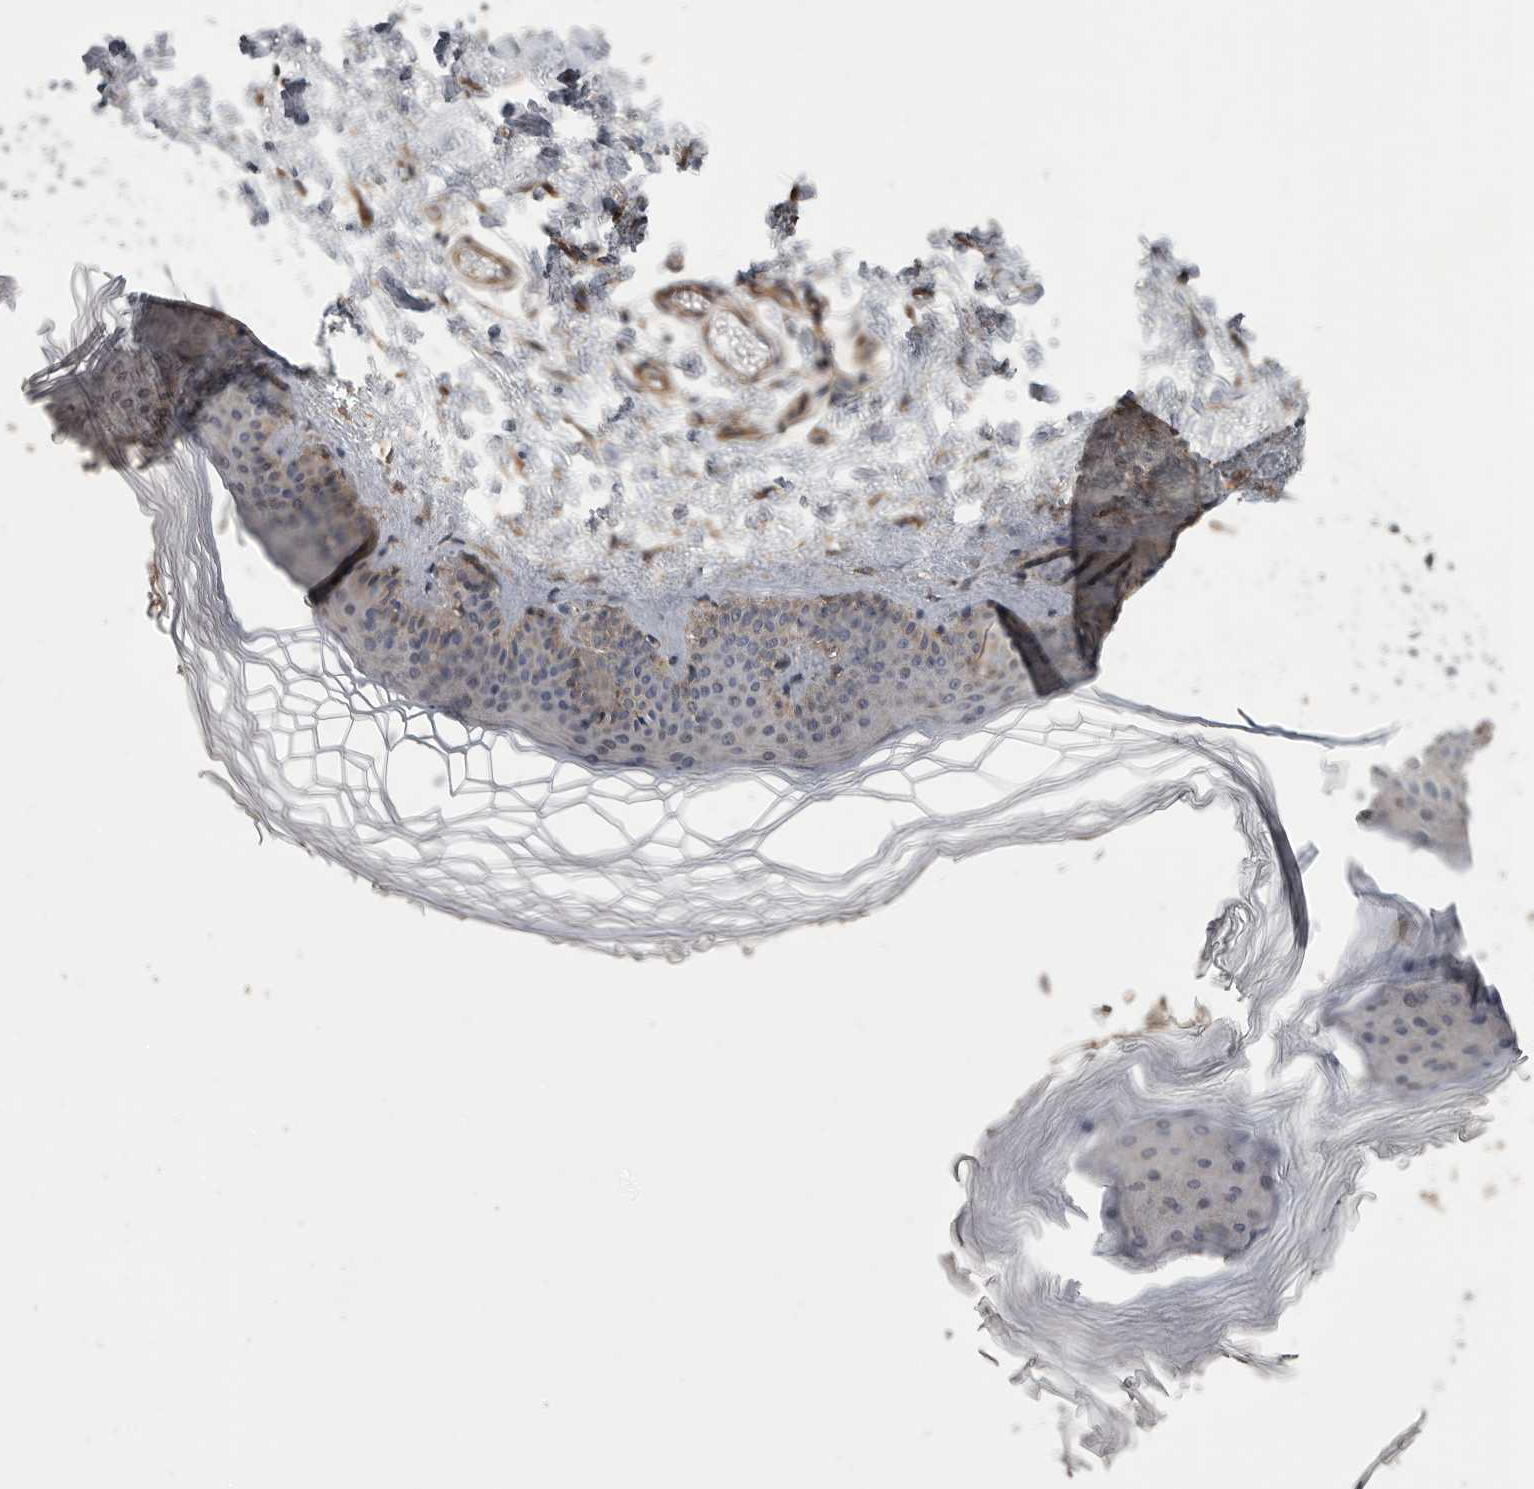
{"staining": {"intensity": "moderate", "quantity": "25%-75%", "location": "cytoplasmic/membranous"}, "tissue": "skin", "cell_type": "Fibroblasts", "image_type": "normal", "snomed": [{"axis": "morphology", "description": "Normal tissue, NOS"}, {"axis": "topography", "description": "Skin"}], "caption": "Immunohistochemical staining of benign skin reveals 25%-75% levels of moderate cytoplasmic/membranous protein positivity in approximately 25%-75% of fibroblasts. (DAB (3,3'-diaminobenzidine) IHC with brightfield microscopy, high magnification).", "gene": "PODXL2", "patient": {"sex": "female", "age": 27}}